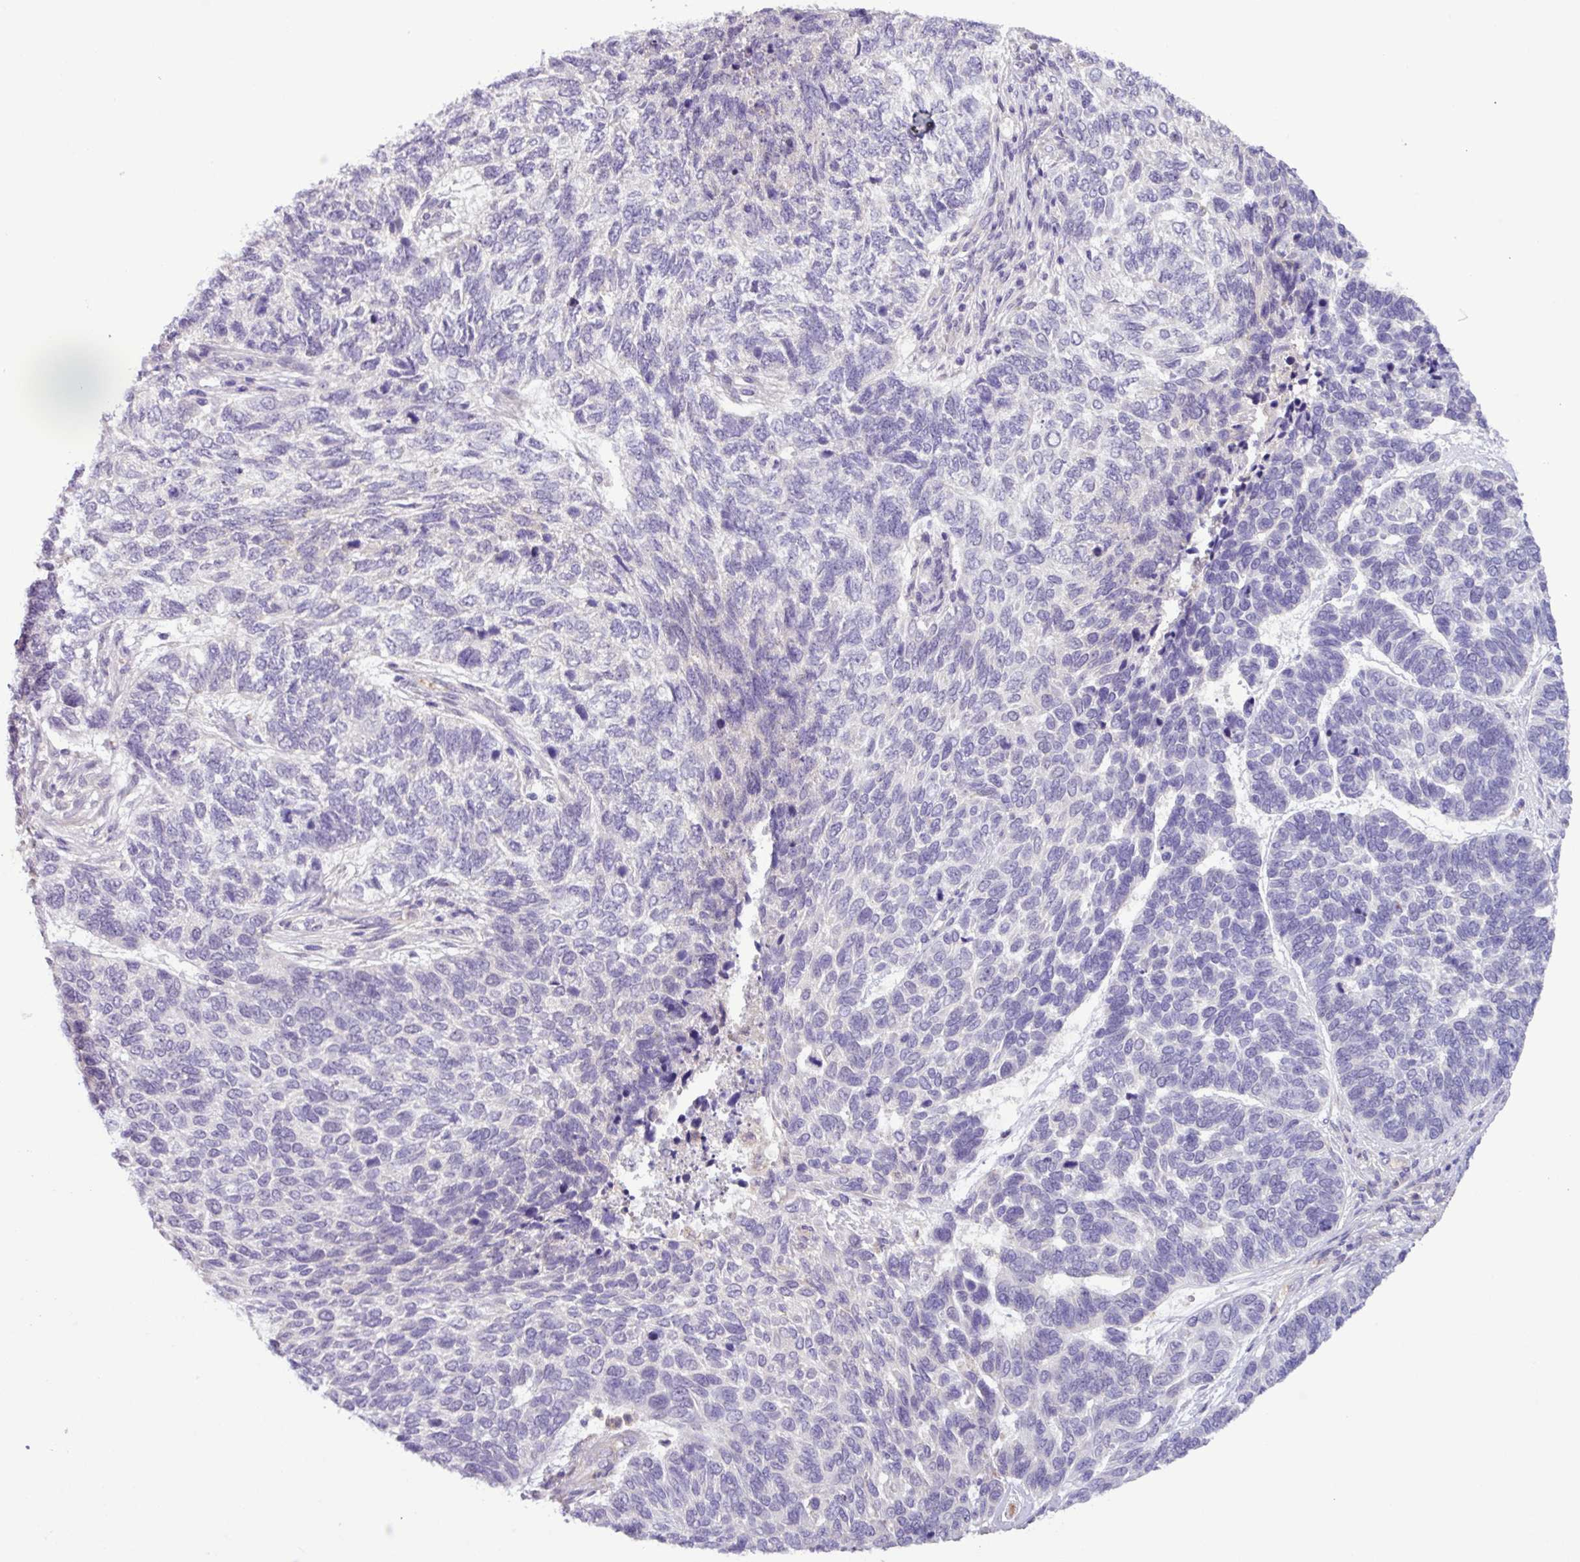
{"staining": {"intensity": "negative", "quantity": "none", "location": "none"}, "tissue": "skin cancer", "cell_type": "Tumor cells", "image_type": "cancer", "snomed": [{"axis": "morphology", "description": "Basal cell carcinoma"}, {"axis": "topography", "description": "Skin"}], "caption": "The immunohistochemistry micrograph has no significant staining in tumor cells of skin cancer (basal cell carcinoma) tissue.", "gene": "TONSL", "patient": {"sex": "female", "age": 65}}